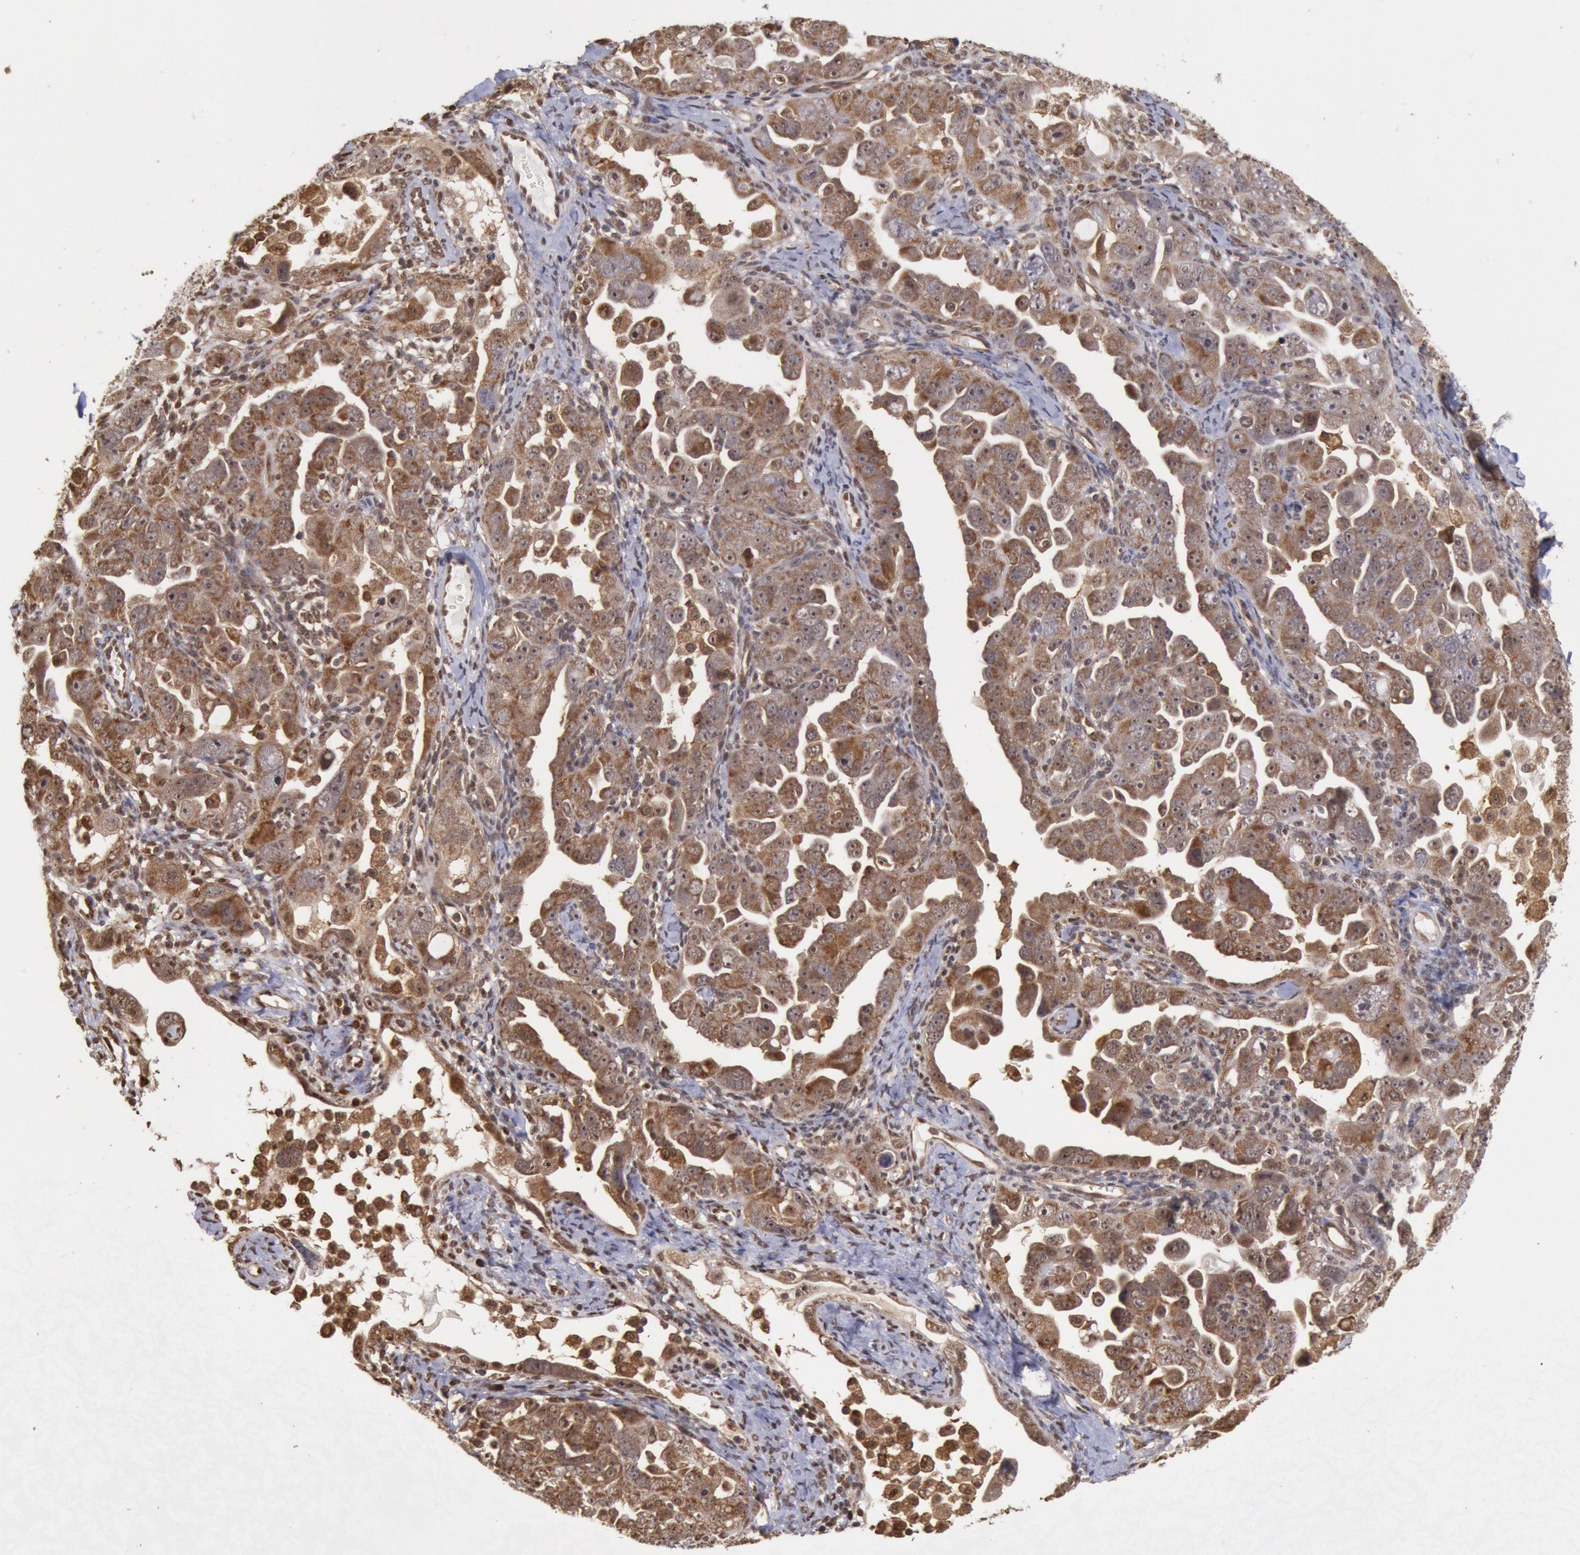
{"staining": {"intensity": "moderate", "quantity": ">75%", "location": "cytoplasmic/membranous"}, "tissue": "ovarian cancer", "cell_type": "Tumor cells", "image_type": "cancer", "snomed": [{"axis": "morphology", "description": "Cystadenocarcinoma, serous, NOS"}, {"axis": "topography", "description": "Ovary"}], "caption": "Ovarian cancer (serous cystadenocarcinoma) tissue reveals moderate cytoplasmic/membranous positivity in approximately >75% of tumor cells, visualized by immunohistochemistry.", "gene": "STX17", "patient": {"sex": "female", "age": 66}}